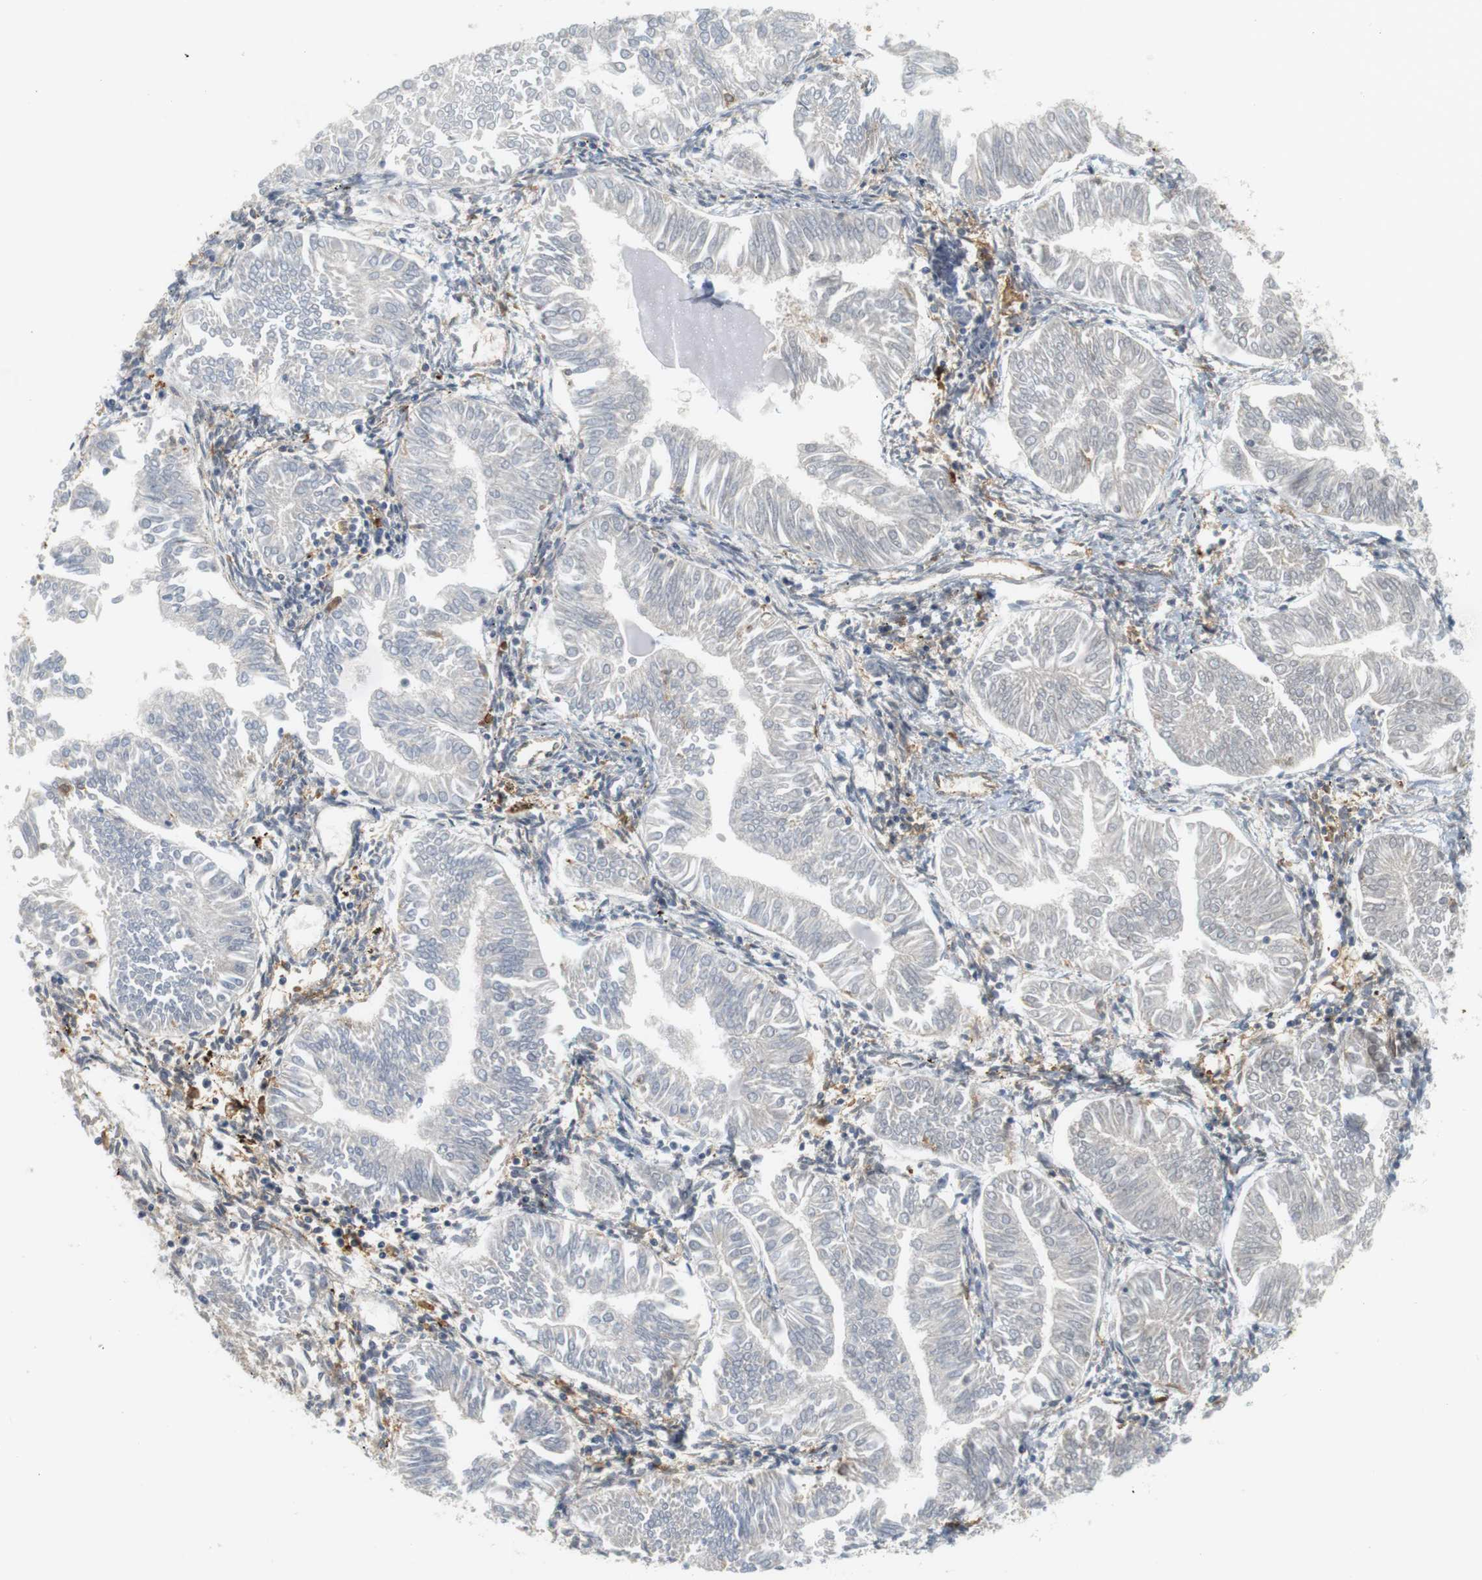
{"staining": {"intensity": "negative", "quantity": "none", "location": "none"}, "tissue": "endometrial cancer", "cell_type": "Tumor cells", "image_type": "cancer", "snomed": [{"axis": "morphology", "description": "Adenocarcinoma, NOS"}, {"axis": "topography", "description": "Endometrium"}], "caption": "This is an IHC image of endometrial adenocarcinoma. There is no positivity in tumor cells.", "gene": "SIRPA", "patient": {"sex": "female", "age": 53}}